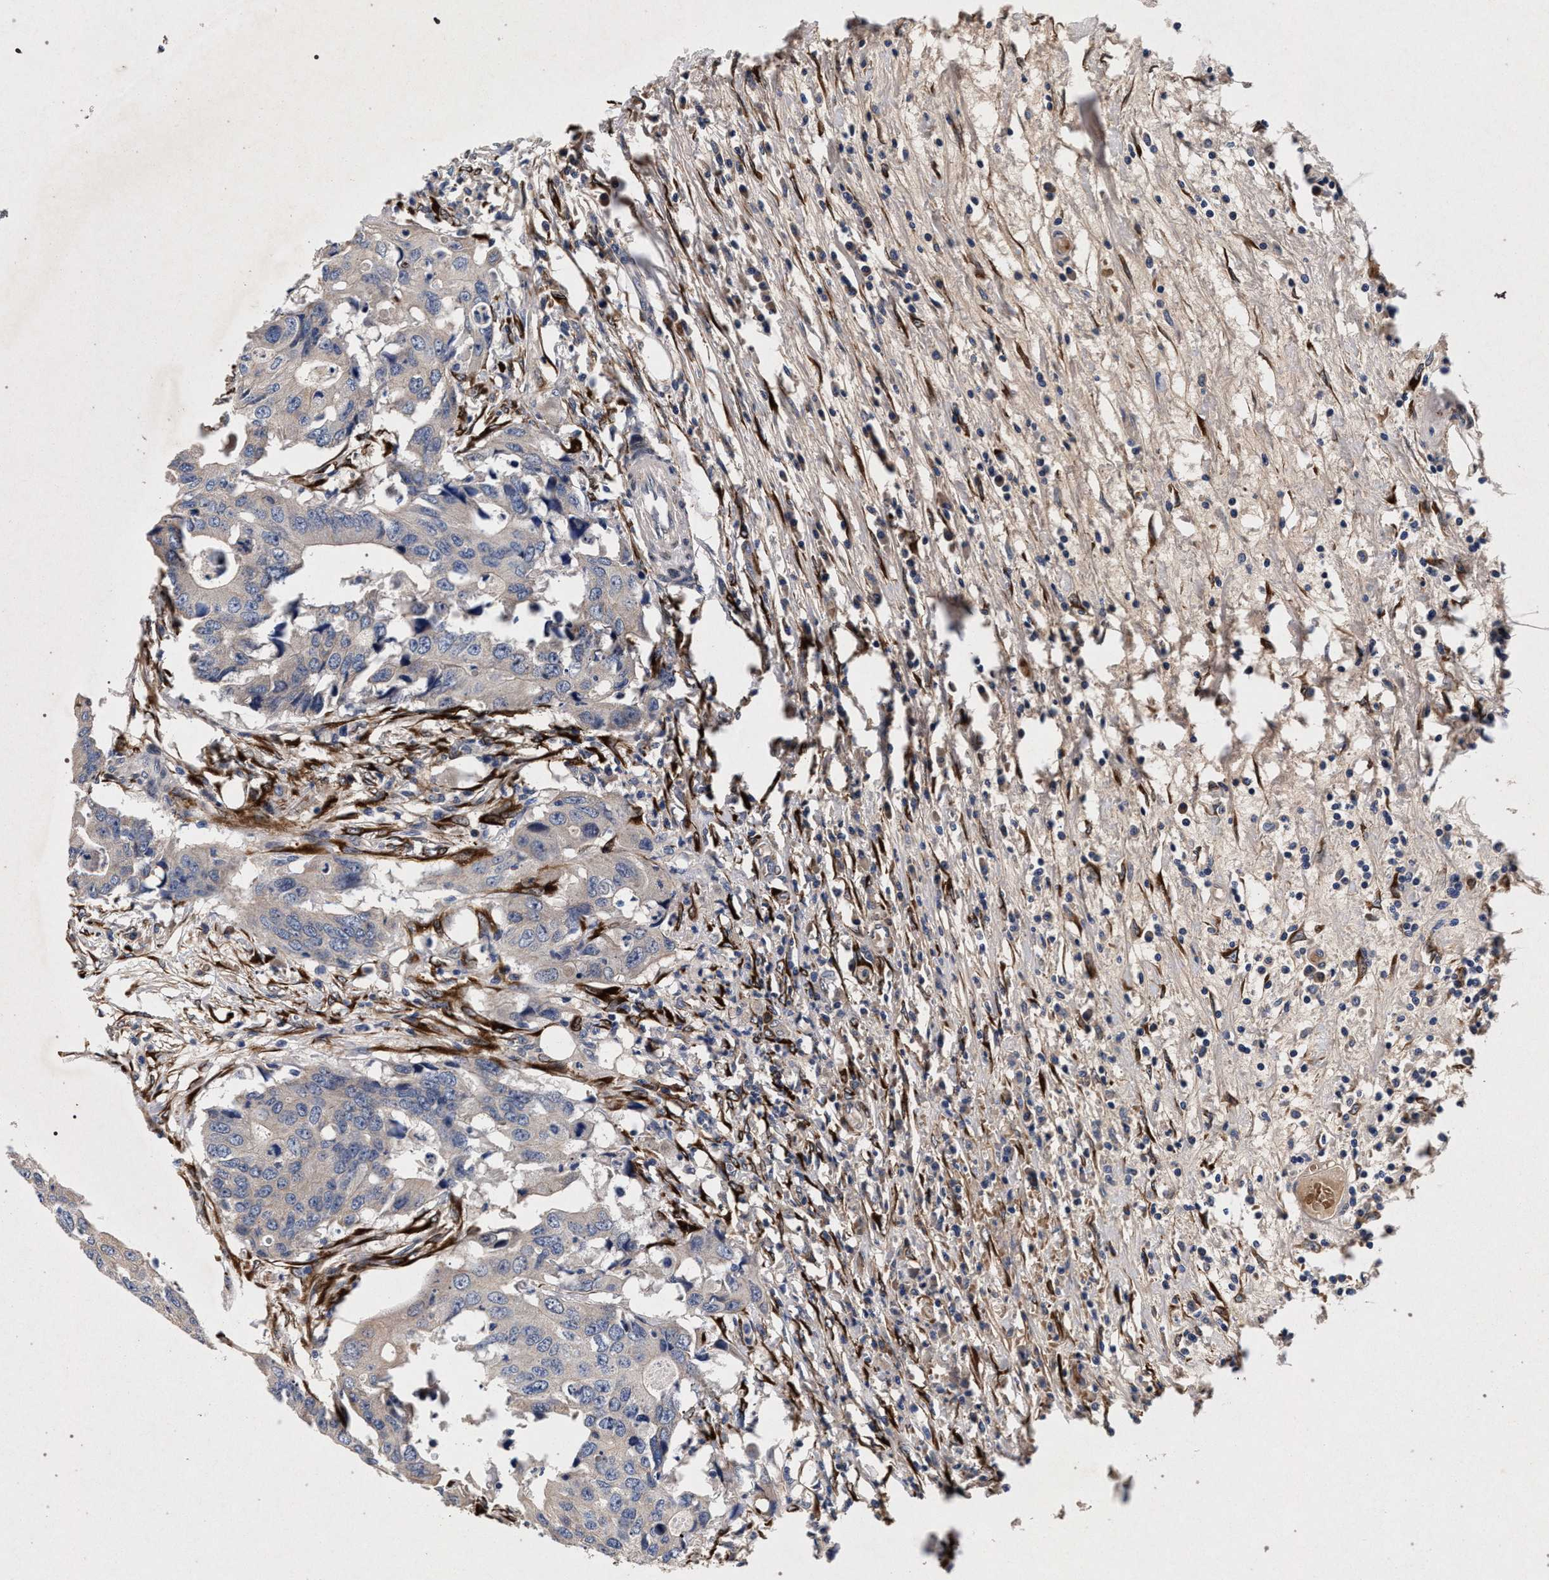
{"staining": {"intensity": "negative", "quantity": "none", "location": "none"}, "tissue": "colorectal cancer", "cell_type": "Tumor cells", "image_type": "cancer", "snomed": [{"axis": "morphology", "description": "Adenocarcinoma, NOS"}, {"axis": "topography", "description": "Colon"}], "caption": "Image shows no protein positivity in tumor cells of adenocarcinoma (colorectal) tissue.", "gene": "NEK7", "patient": {"sex": "male", "age": 71}}